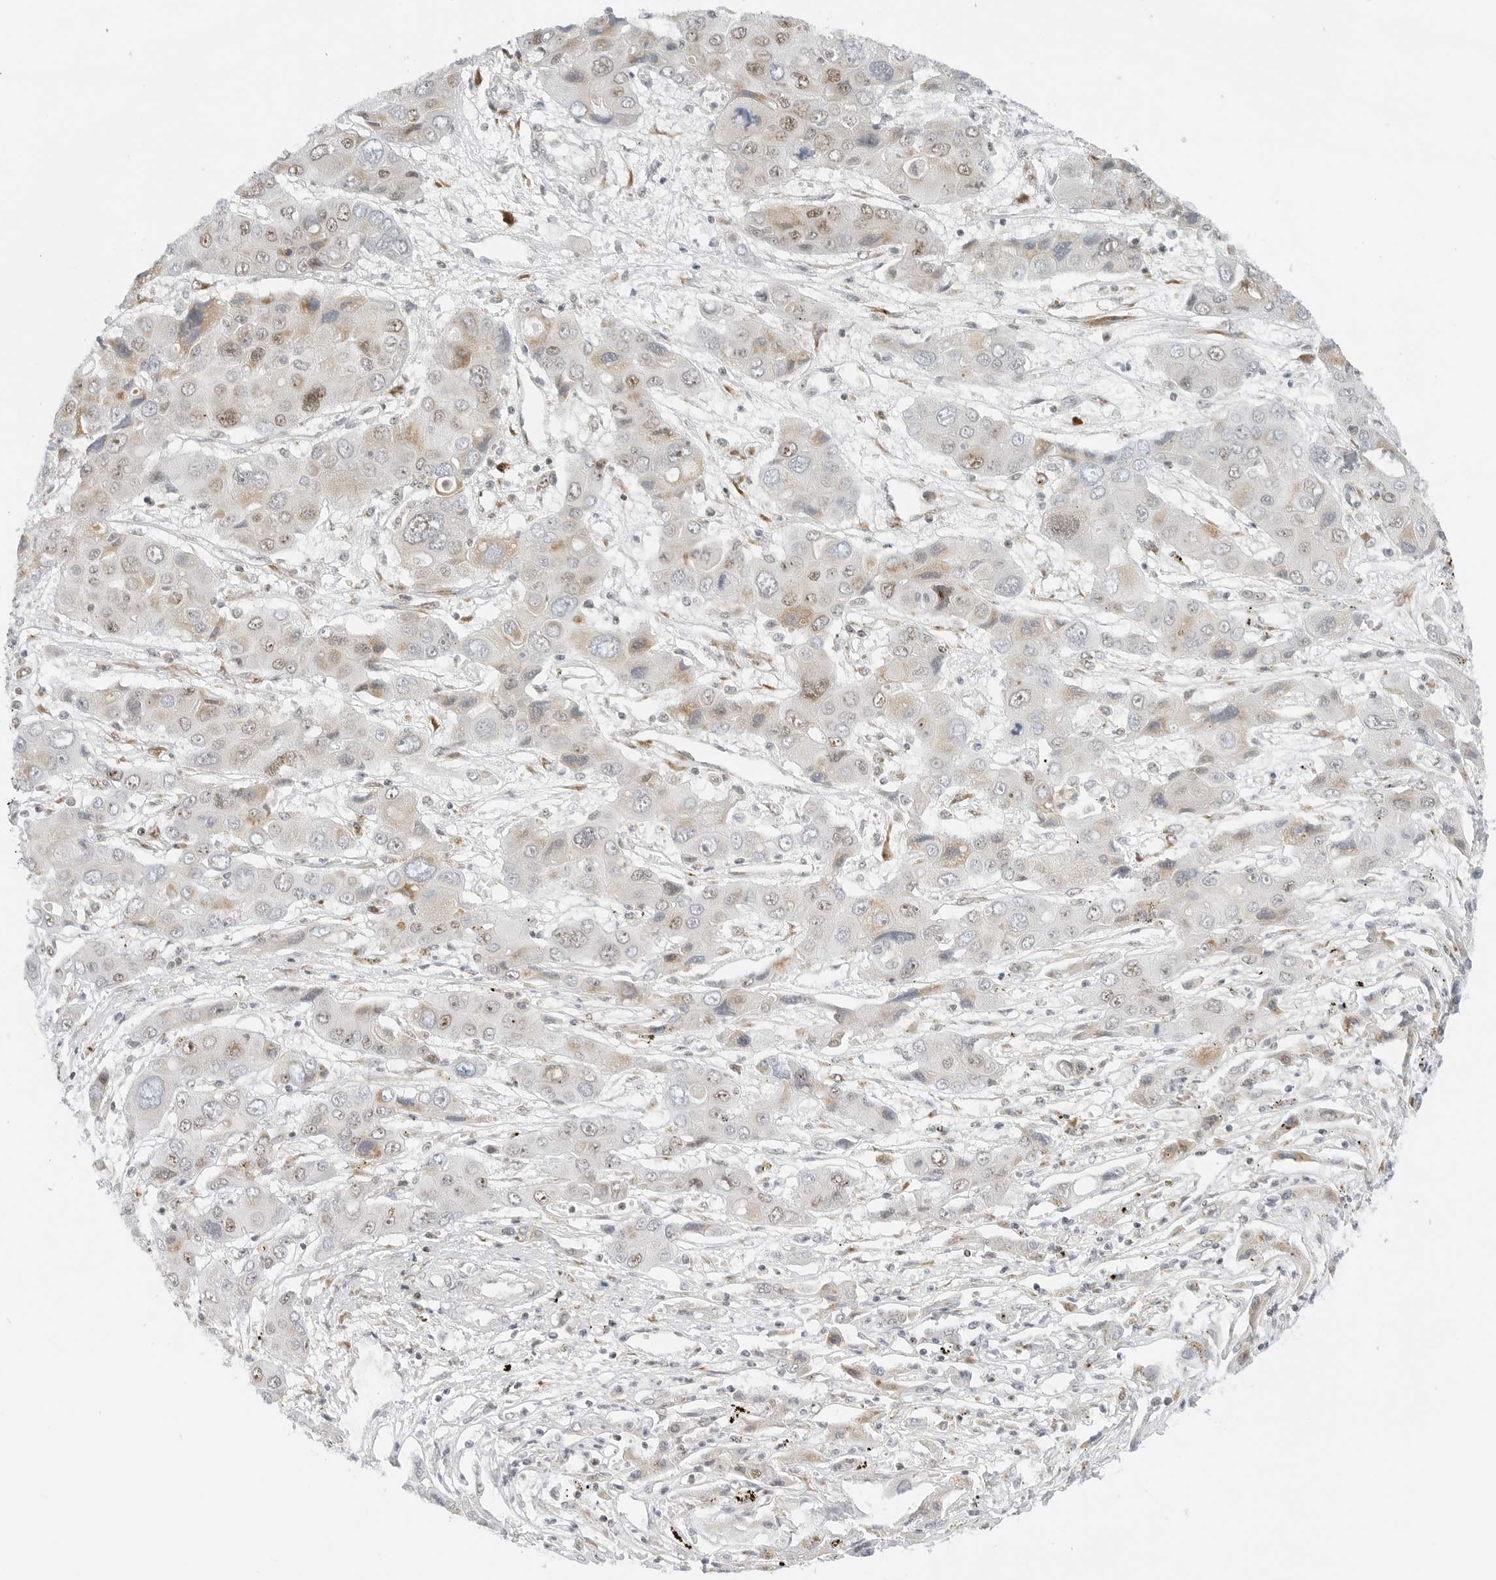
{"staining": {"intensity": "weak", "quantity": "<25%", "location": "cytoplasmic/membranous,nuclear"}, "tissue": "liver cancer", "cell_type": "Tumor cells", "image_type": "cancer", "snomed": [{"axis": "morphology", "description": "Cholangiocarcinoma"}, {"axis": "topography", "description": "Liver"}], "caption": "There is no significant staining in tumor cells of liver cancer.", "gene": "RIMKLA", "patient": {"sex": "male", "age": 67}}